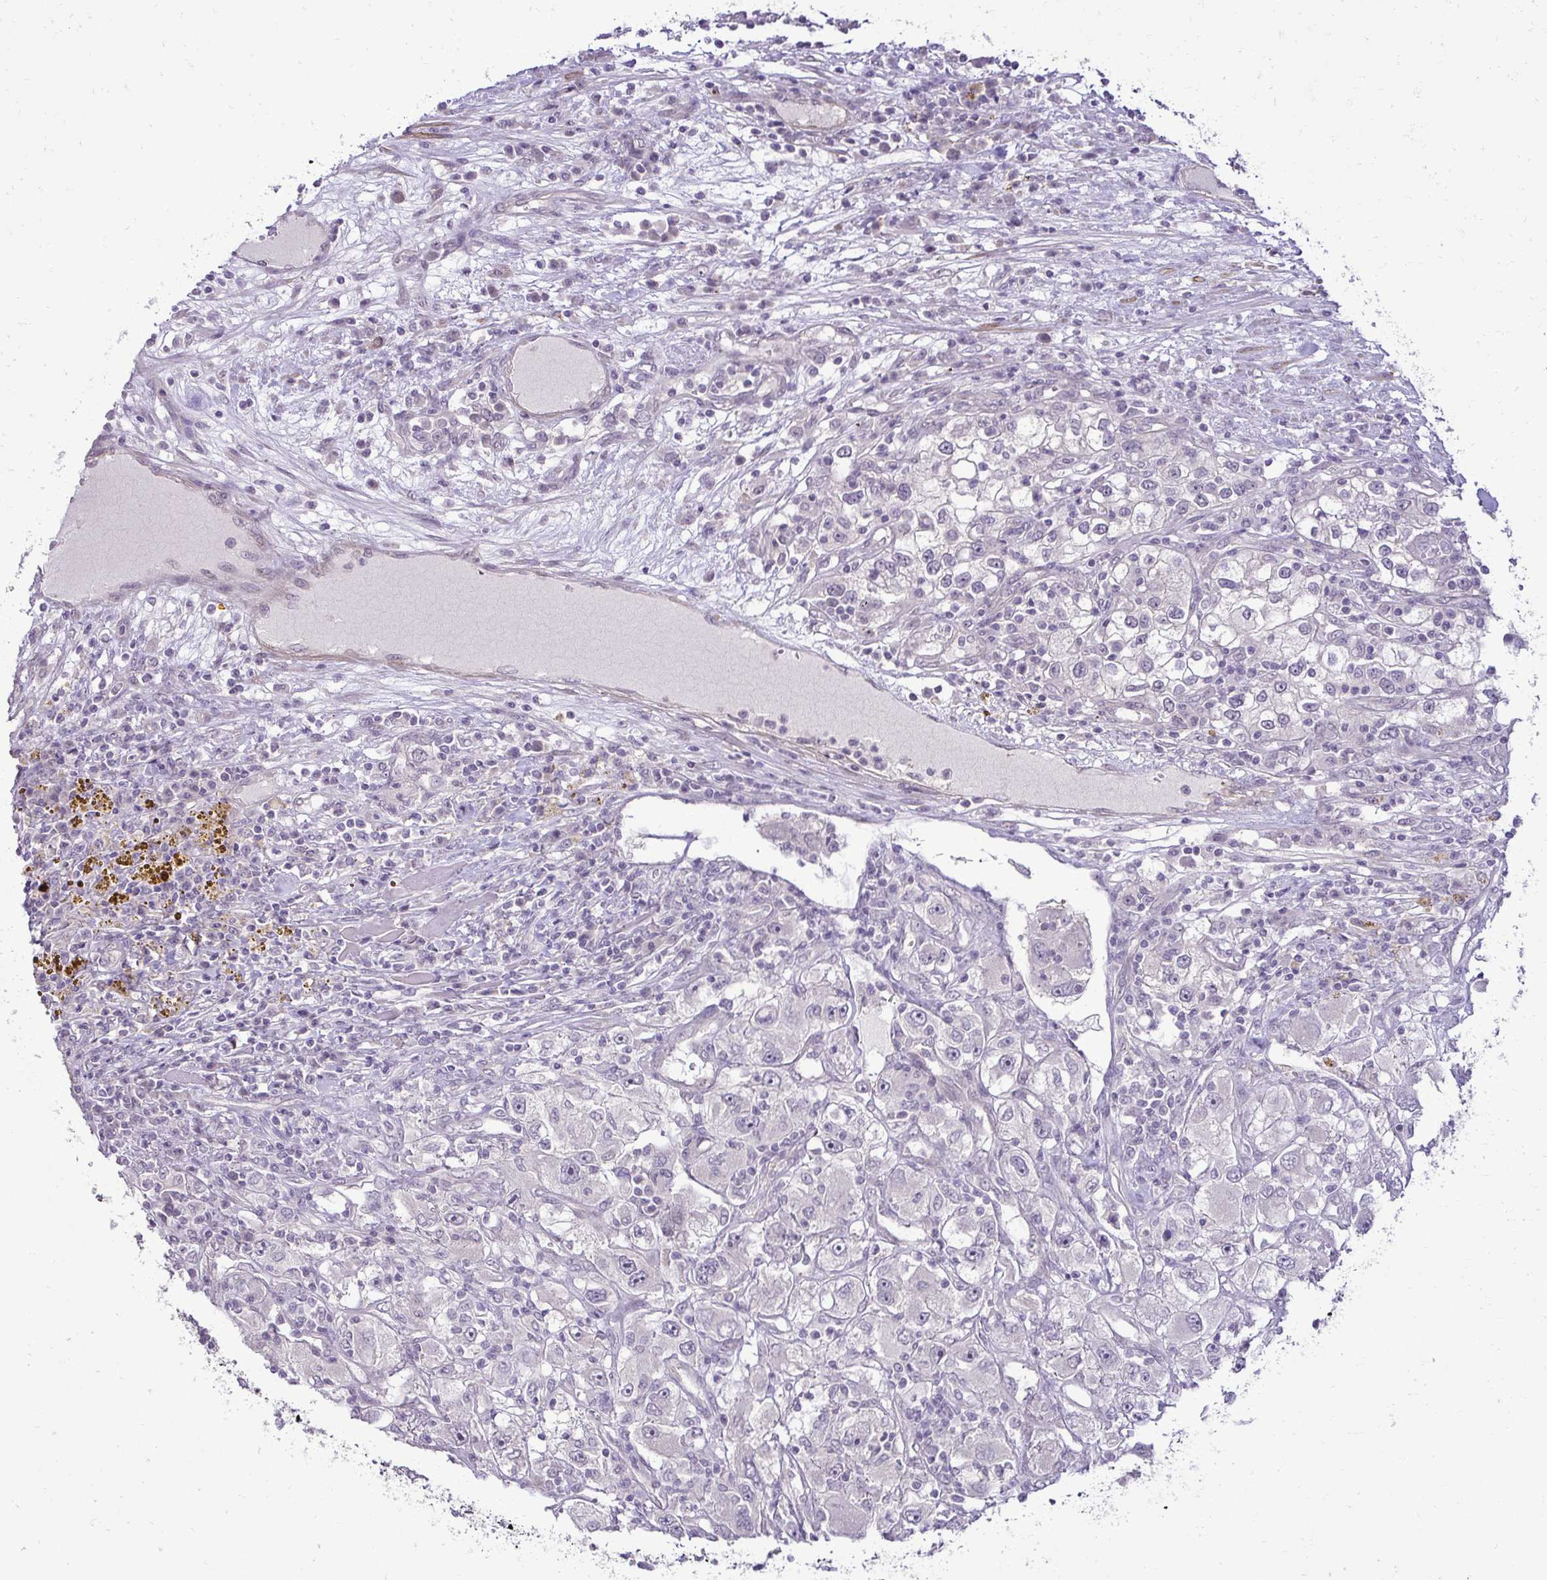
{"staining": {"intensity": "negative", "quantity": "none", "location": "none"}, "tissue": "renal cancer", "cell_type": "Tumor cells", "image_type": "cancer", "snomed": [{"axis": "morphology", "description": "Adenocarcinoma, NOS"}, {"axis": "topography", "description": "Kidney"}], "caption": "IHC histopathology image of human renal cancer stained for a protein (brown), which reveals no staining in tumor cells. The staining is performed using DAB (3,3'-diaminobenzidine) brown chromogen with nuclei counter-stained in using hematoxylin.", "gene": "SLC30A3", "patient": {"sex": "female", "age": 52}}